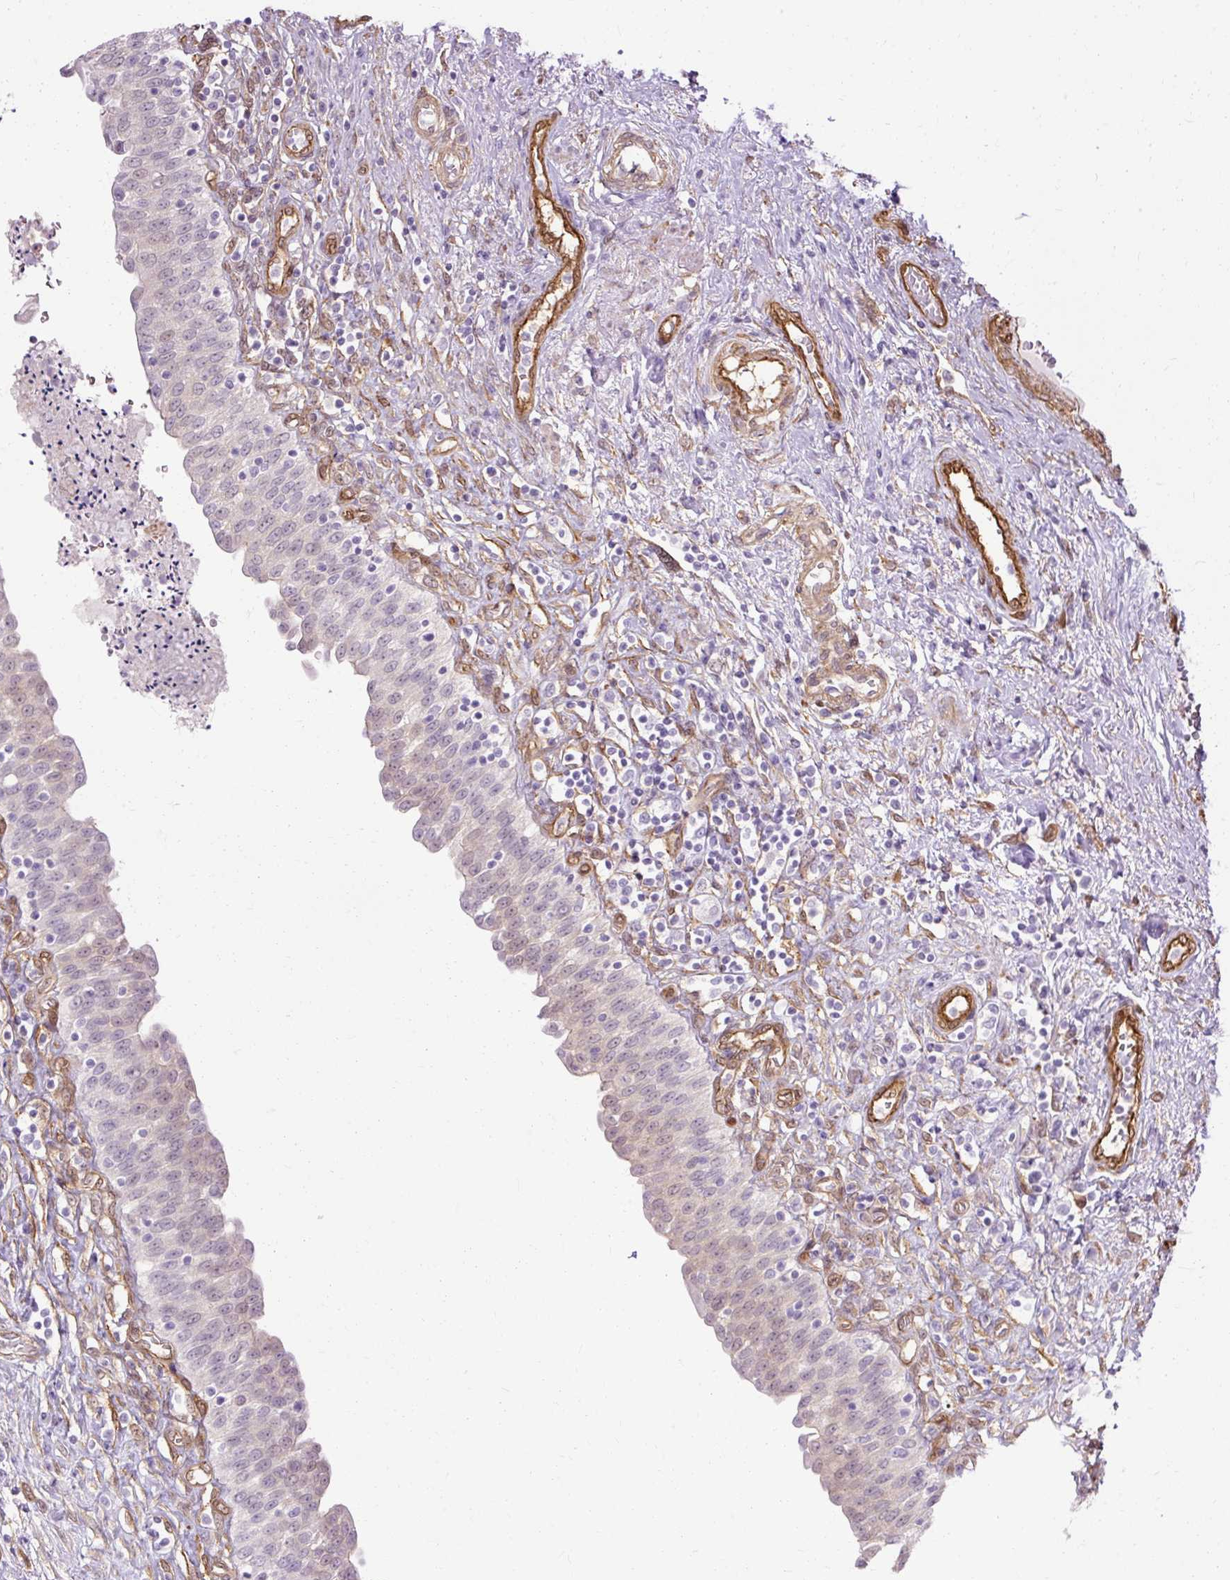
{"staining": {"intensity": "weak", "quantity": "25%-75%", "location": "cytoplasmic/membranous"}, "tissue": "urinary bladder", "cell_type": "Urothelial cells", "image_type": "normal", "snomed": [{"axis": "morphology", "description": "Normal tissue, NOS"}, {"axis": "topography", "description": "Urinary bladder"}], "caption": "Immunohistochemistry (IHC) histopathology image of normal human urinary bladder stained for a protein (brown), which shows low levels of weak cytoplasmic/membranous staining in about 25%-75% of urothelial cells.", "gene": "CNN3", "patient": {"sex": "male", "age": 71}}